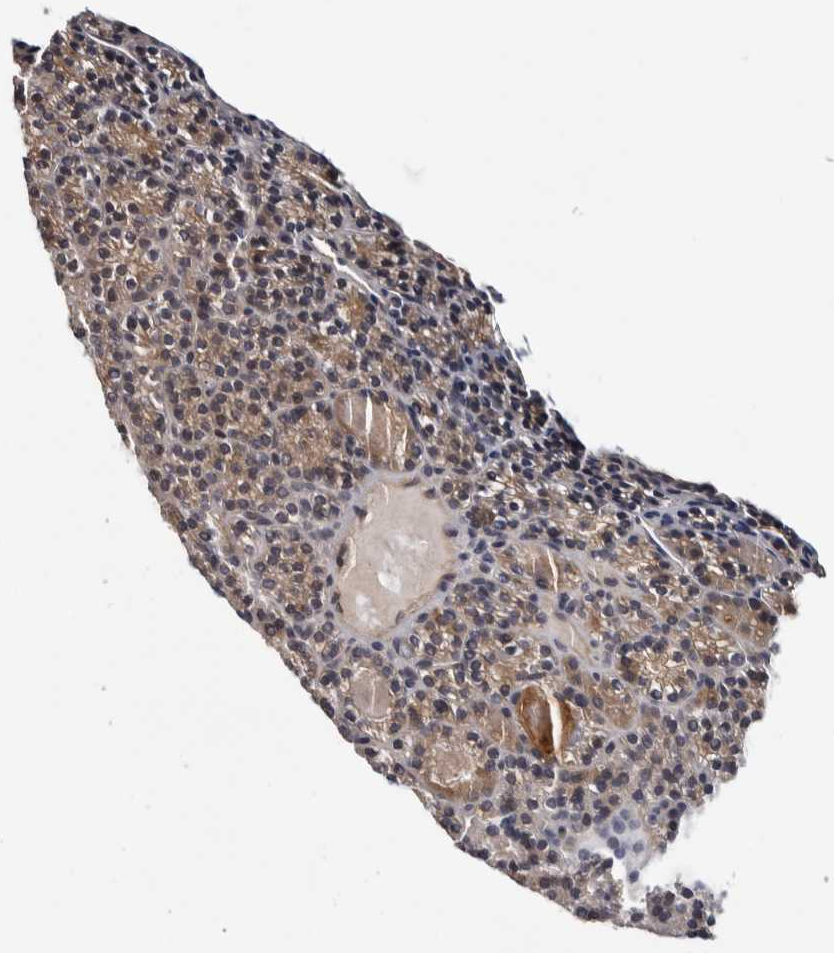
{"staining": {"intensity": "weak", "quantity": ">75%", "location": "cytoplasmic/membranous"}, "tissue": "parathyroid gland", "cell_type": "Glandular cells", "image_type": "normal", "snomed": [{"axis": "morphology", "description": "Normal tissue, NOS"}, {"axis": "morphology", "description": "Adenoma, NOS"}, {"axis": "topography", "description": "Parathyroid gland"}], "caption": "Human parathyroid gland stained with a brown dye demonstrates weak cytoplasmic/membranous positive positivity in approximately >75% of glandular cells.", "gene": "CHMP4C", "patient": {"sex": "female", "age": 64}}